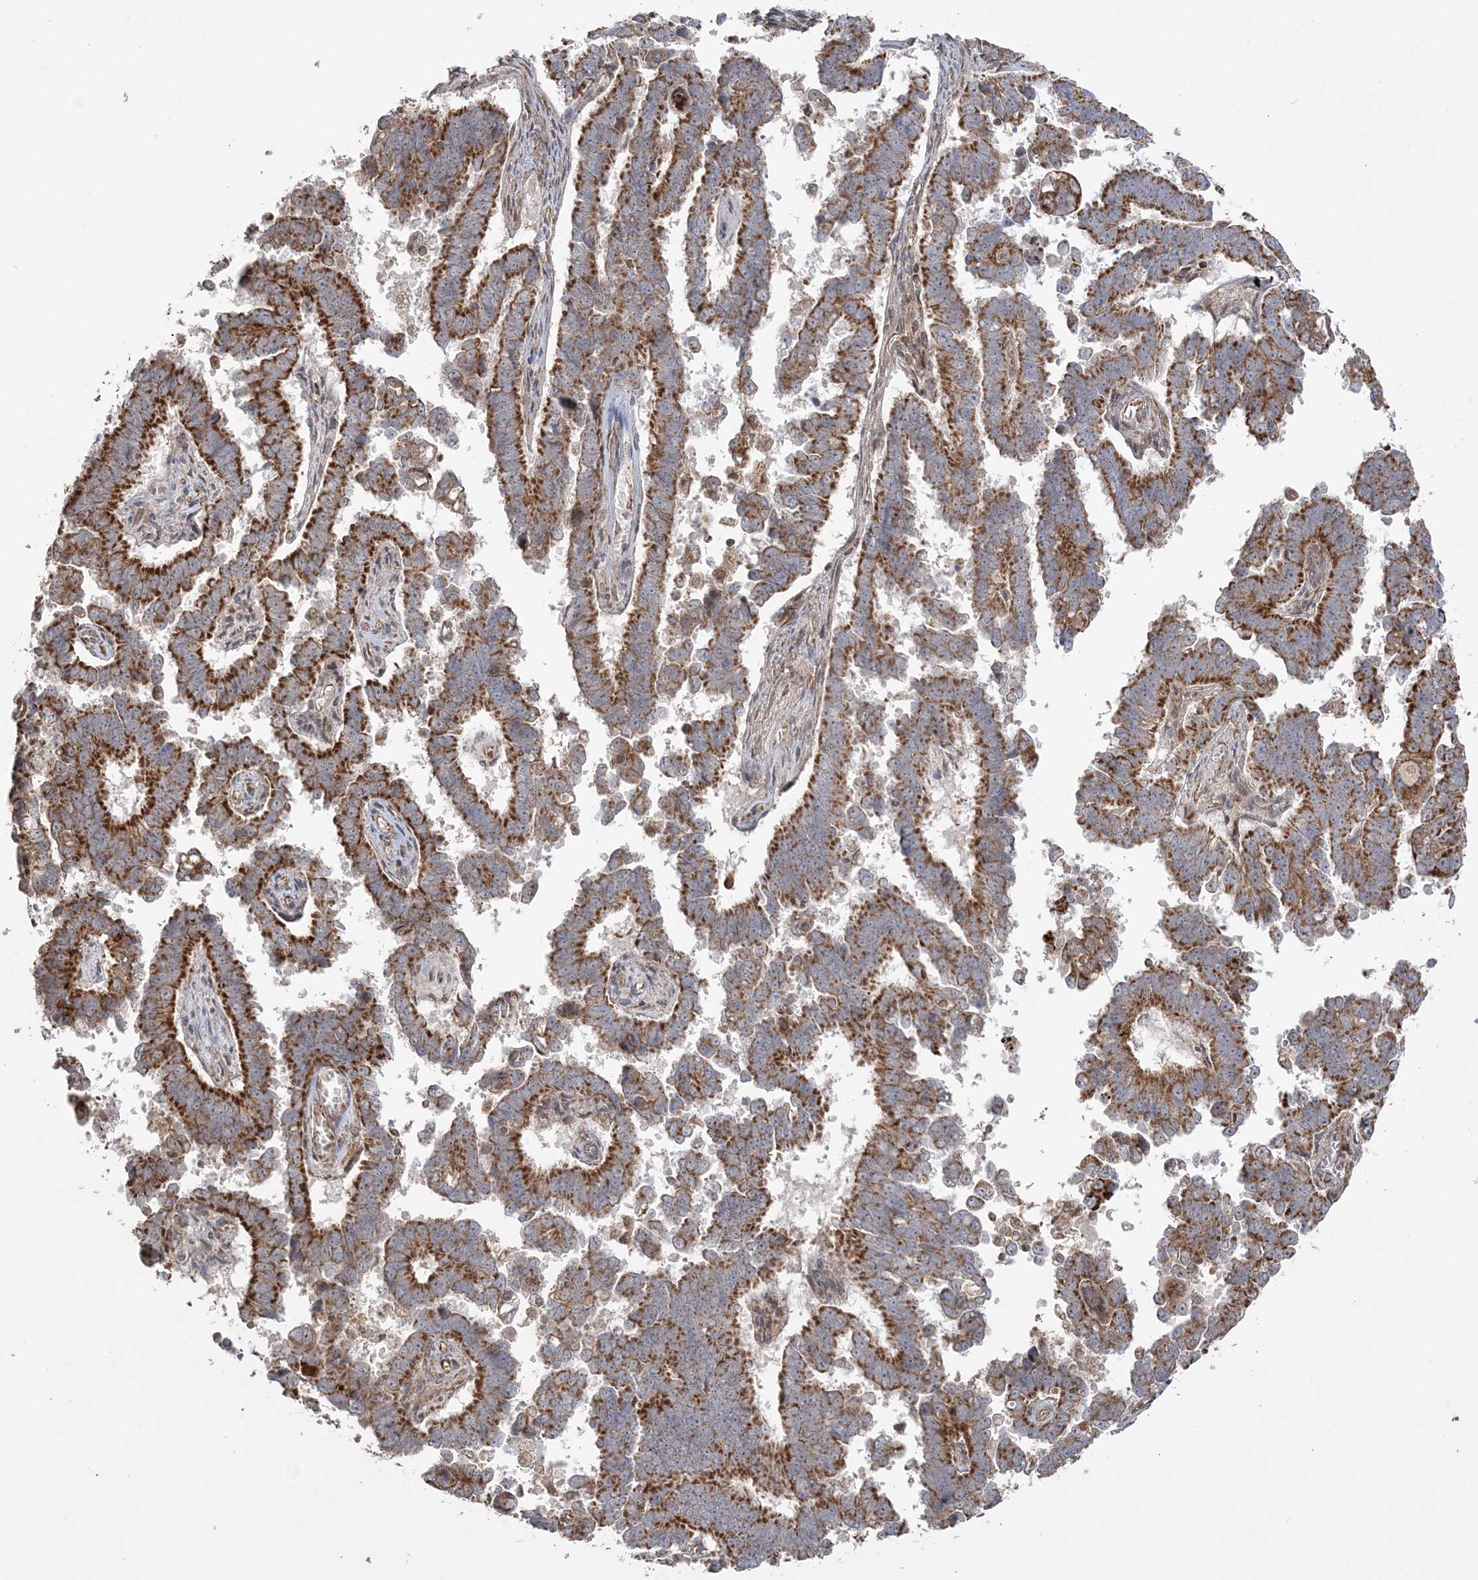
{"staining": {"intensity": "strong", "quantity": ">75%", "location": "cytoplasmic/membranous"}, "tissue": "endometrial cancer", "cell_type": "Tumor cells", "image_type": "cancer", "snomed": [{"axis": "morphology", "description": "Adenocarcinoma, NOS"}, {"axis": "topography", "description": "Endometrium"}], "caption": "High-magnification brightfield microscopy of endometrial adenocarcinoma stained with DAB (3,3'-diaminobenzidine) (brown) and counterstained with hematoxylin (blue). tumor cells exhibit strong cytoplasmic/membranous positivity is identified in approximately>75% of cells.", "gene": "SCLT1", "patient": {"sex": "female", "age": 75}}